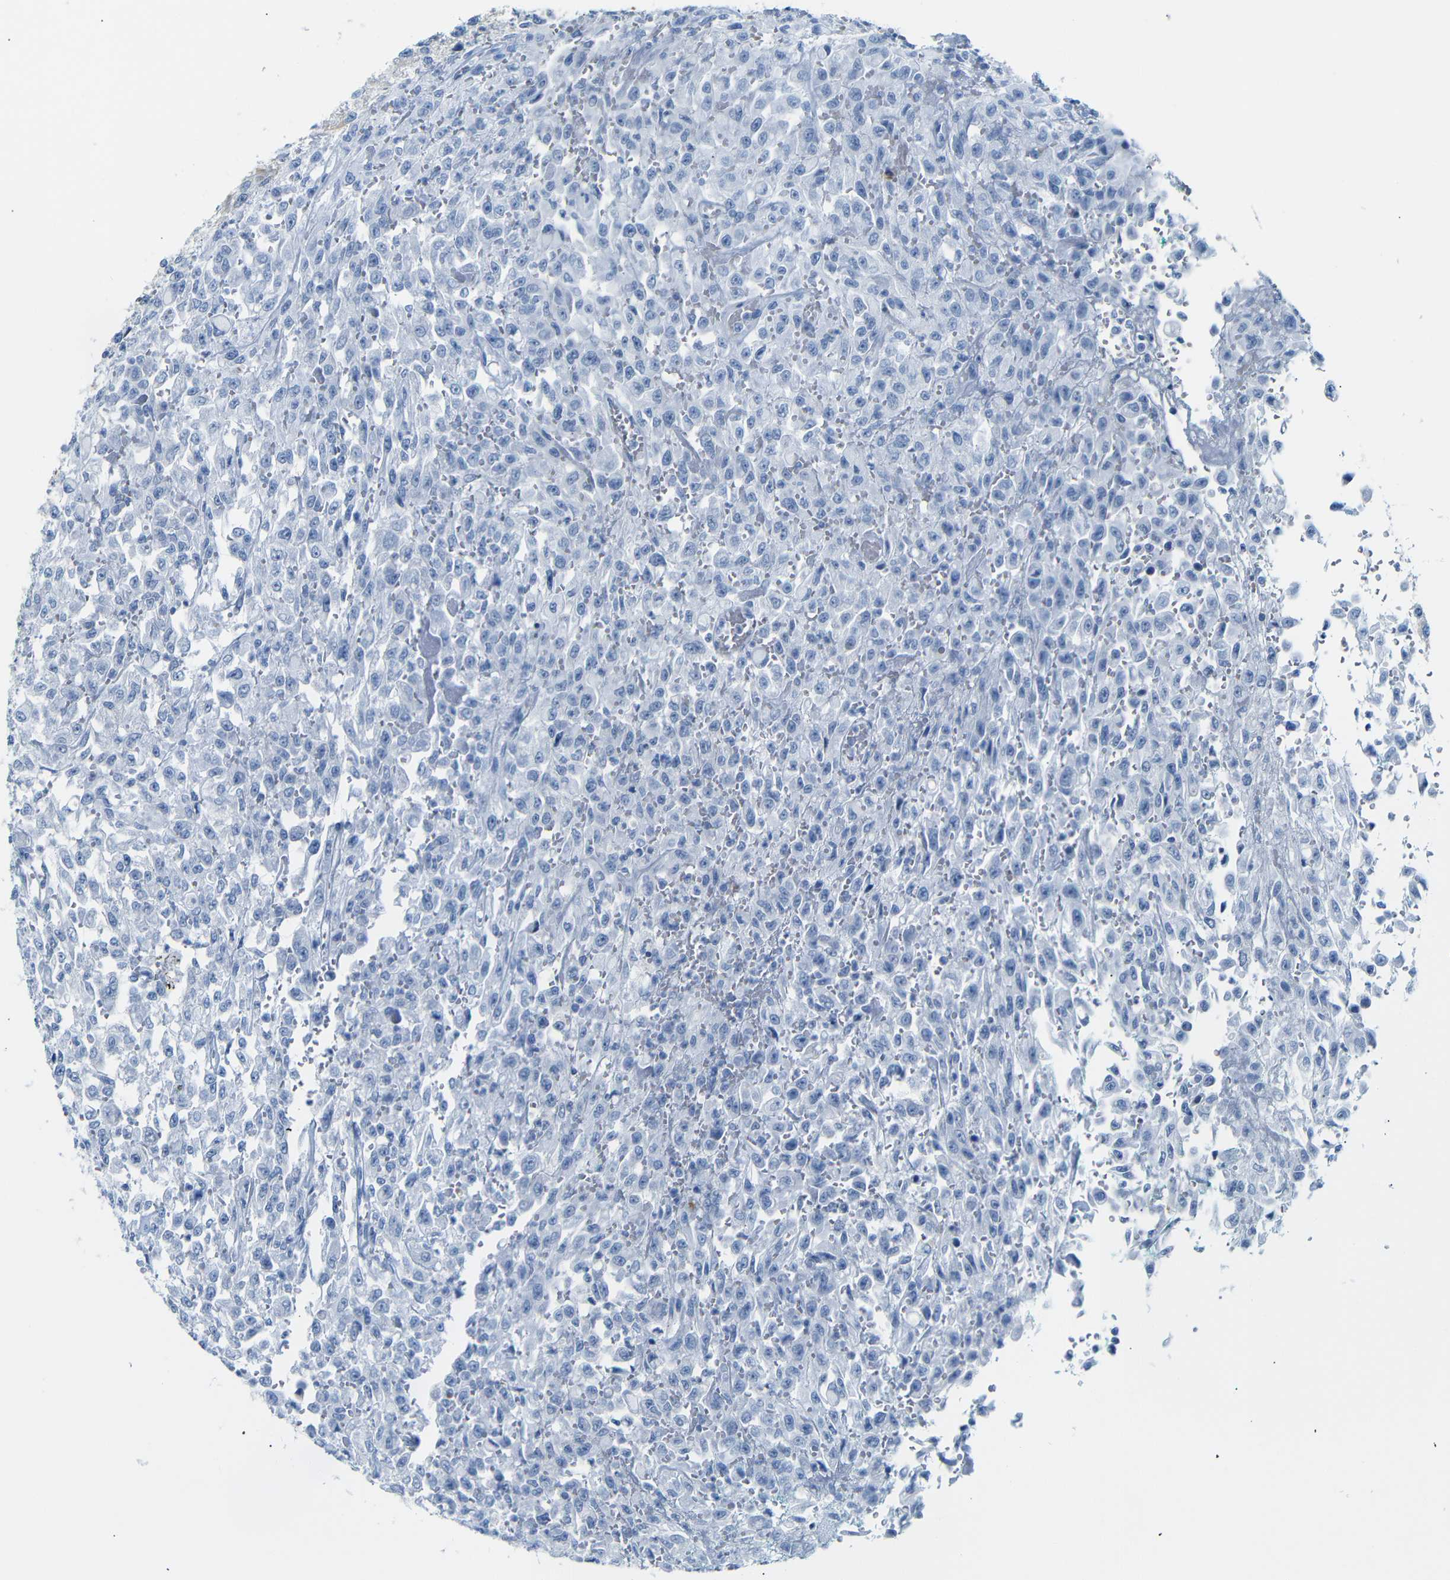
{"staining": {"intensity": "negative", "quantity": "none", "location": "none"}, "tissue": "urothelial cancer", "cell_type": "Tumor cells", "image_type": "cancer", "snomed": [{"axis": "morphology", "description": "Urothelial carcinoma, High grade"}, {"axis": "topography", "description": "Urinary bladder"}], "caption": "Photomicrograph shows no significant protein expression in tumor cells of urothelial cancer.", "gene": "DYNAP", "patient": {"sex": "male", "age": 46}}